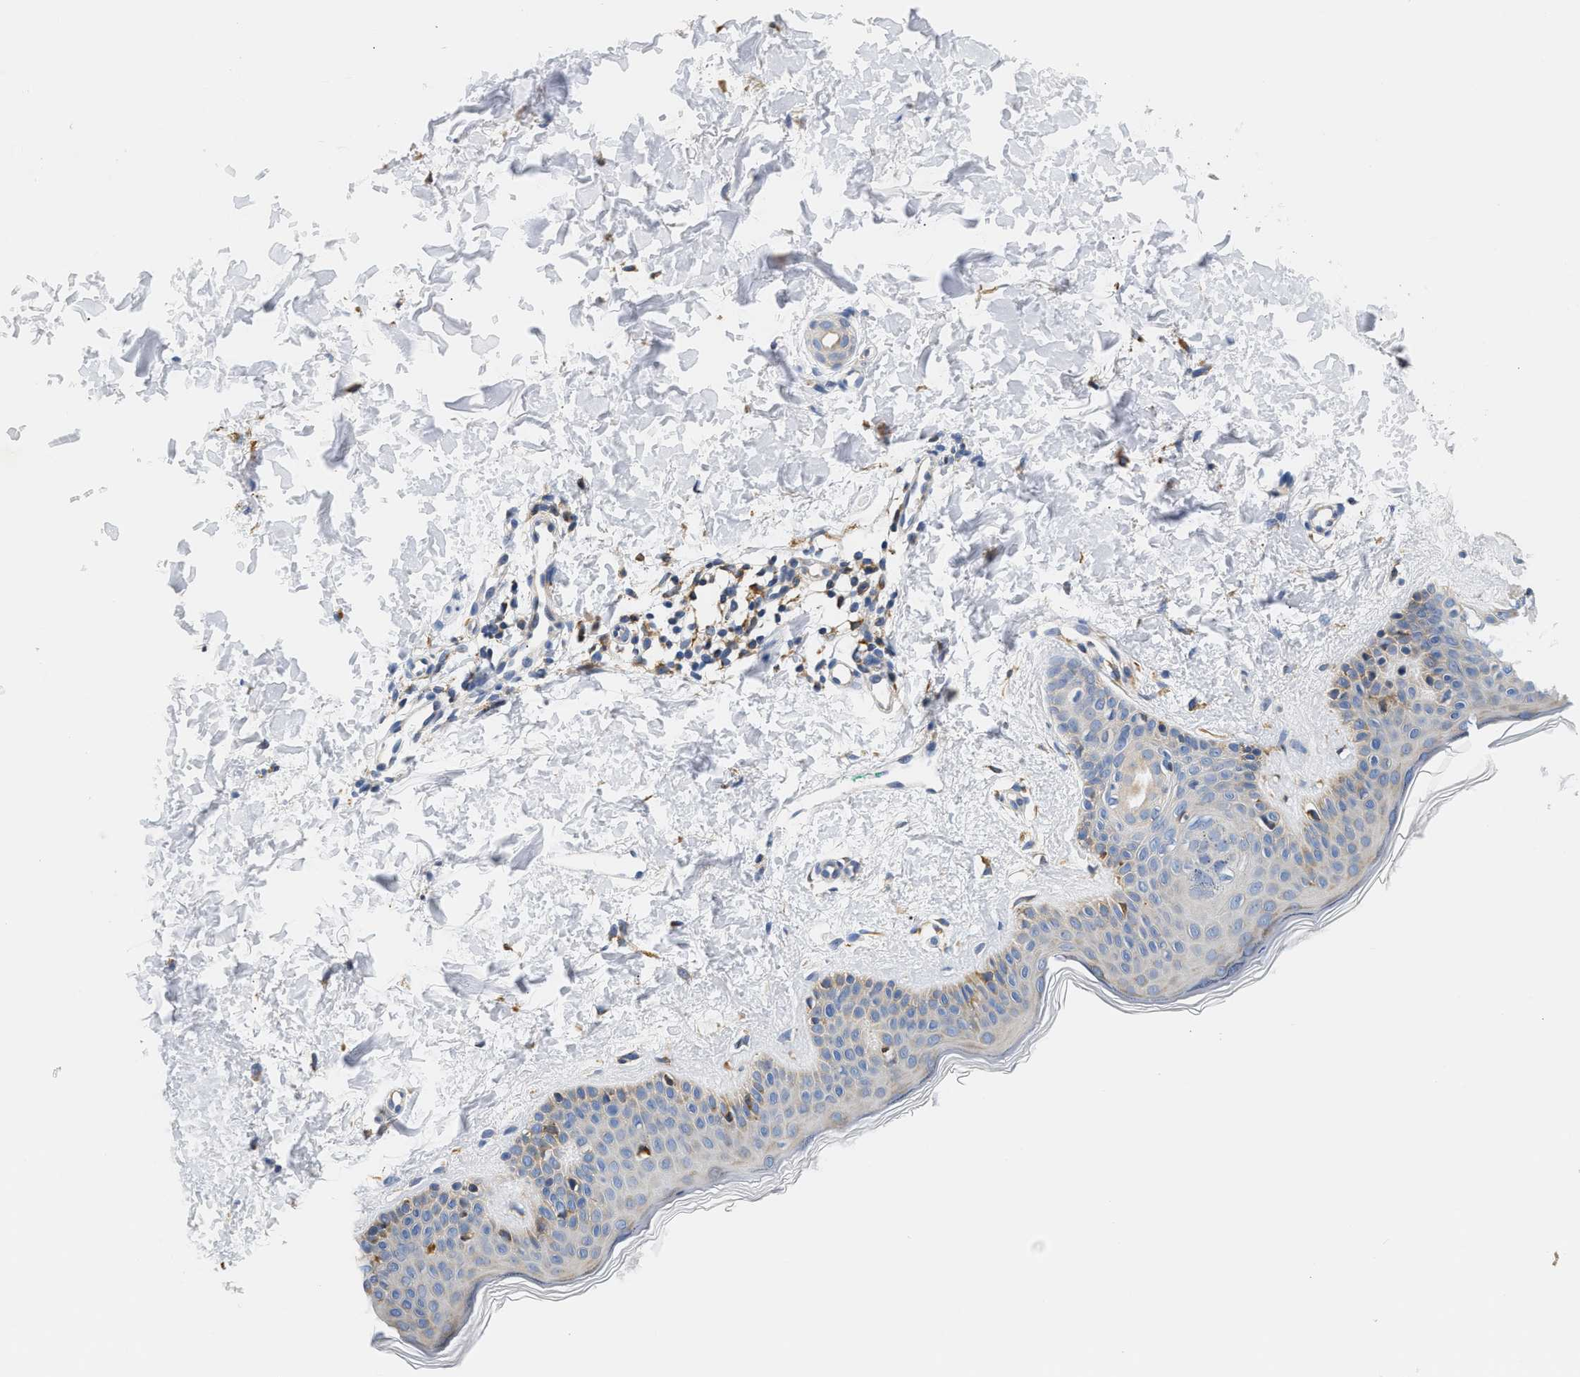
{"staining": {"intensity": "negative", "quantity": "none", "location": "none"}, "tissue": "skin", "cell_type": "Fibroblasts", "image_type": "normal", "snomed": [{"axis": "morphology", "description": "Normal tissue, NOS"}, {"axis": "topography", "description": "Skin"}], "caption": "The histopathology image shows no staining of fibroblasts in unremarkable skin.", "gene": "HDHD3", "patient": {"sex": "male", "age": 30}}